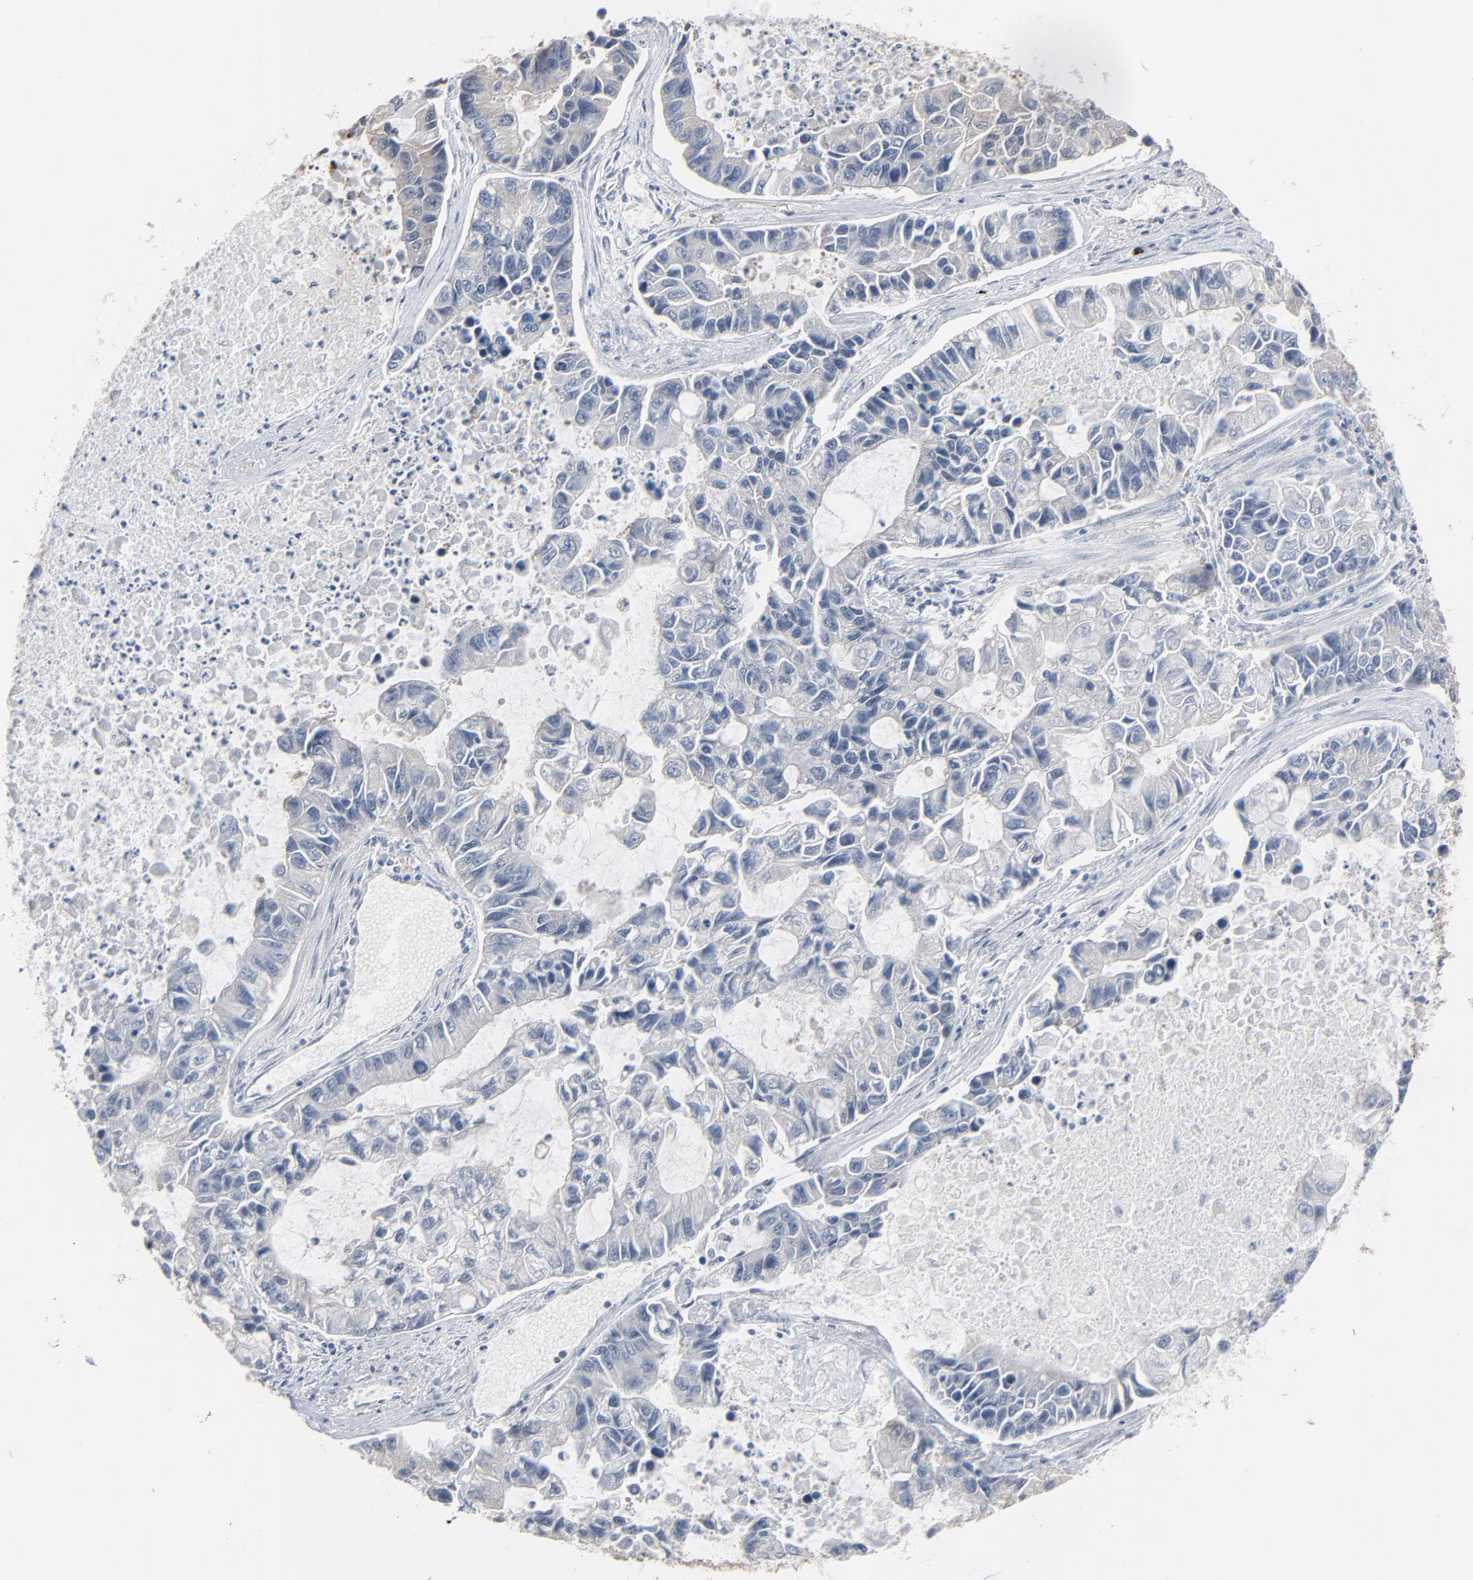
{"staining": {"intensity": "negative", "quantity": "none", "location": "none"}, "tissue": "lung cancer", "cell_type": "Tumor cells", "image_type": "cancer", "snomed": [{"axis": "morphology", "description": "Adenocarcinoma, NOS"}, {"axis": "topography", "description": "Lung"}], "caption": "There is no significant expression in tumor cells of lung adenocarcinoma.", "gene": "CCT5", "patient": {"sex": "female", "age": 51}}